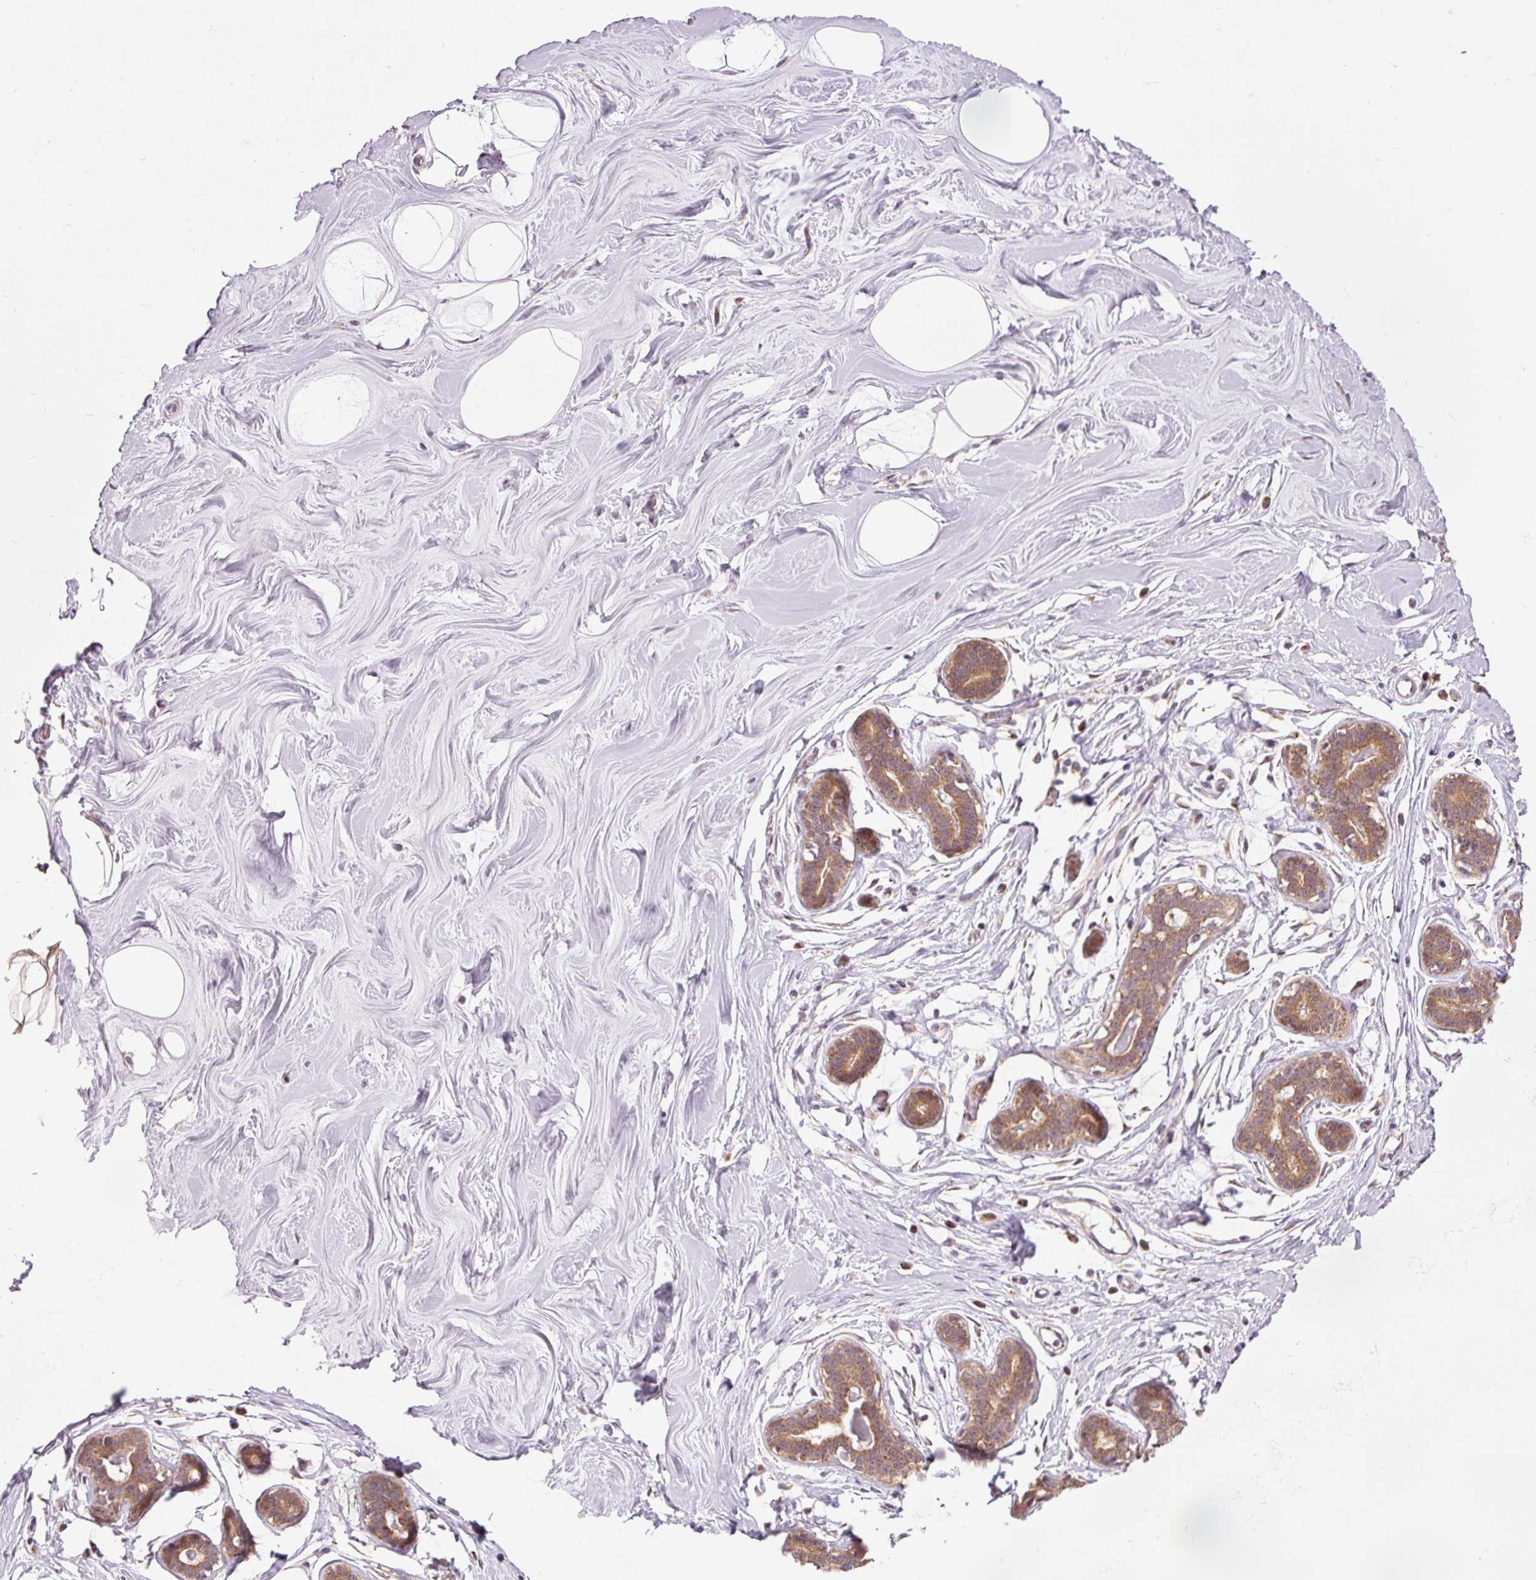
{"staining": {"intensity": "negative", "quantity": "none", "location": "none"}, "tissue": "breast", "cell_type": "Adipocytes", "image_type": "normal", "snomed": [{"axis": "morphology", "description": "Normal tissue, NOS"}, {"axis": "topography", "description": "Breast"}], "caption": "High magnification brightfield microscopy of normal breast stained with DAB (brown) and counterstained with hematoxylin (blue): adipocytes show no significant staining. (Immunohistochemistry (ihc), brightfield microscopy, high magnification).", "gene": "PRDX5", "patient": {"sex": "female", "age": 25}}